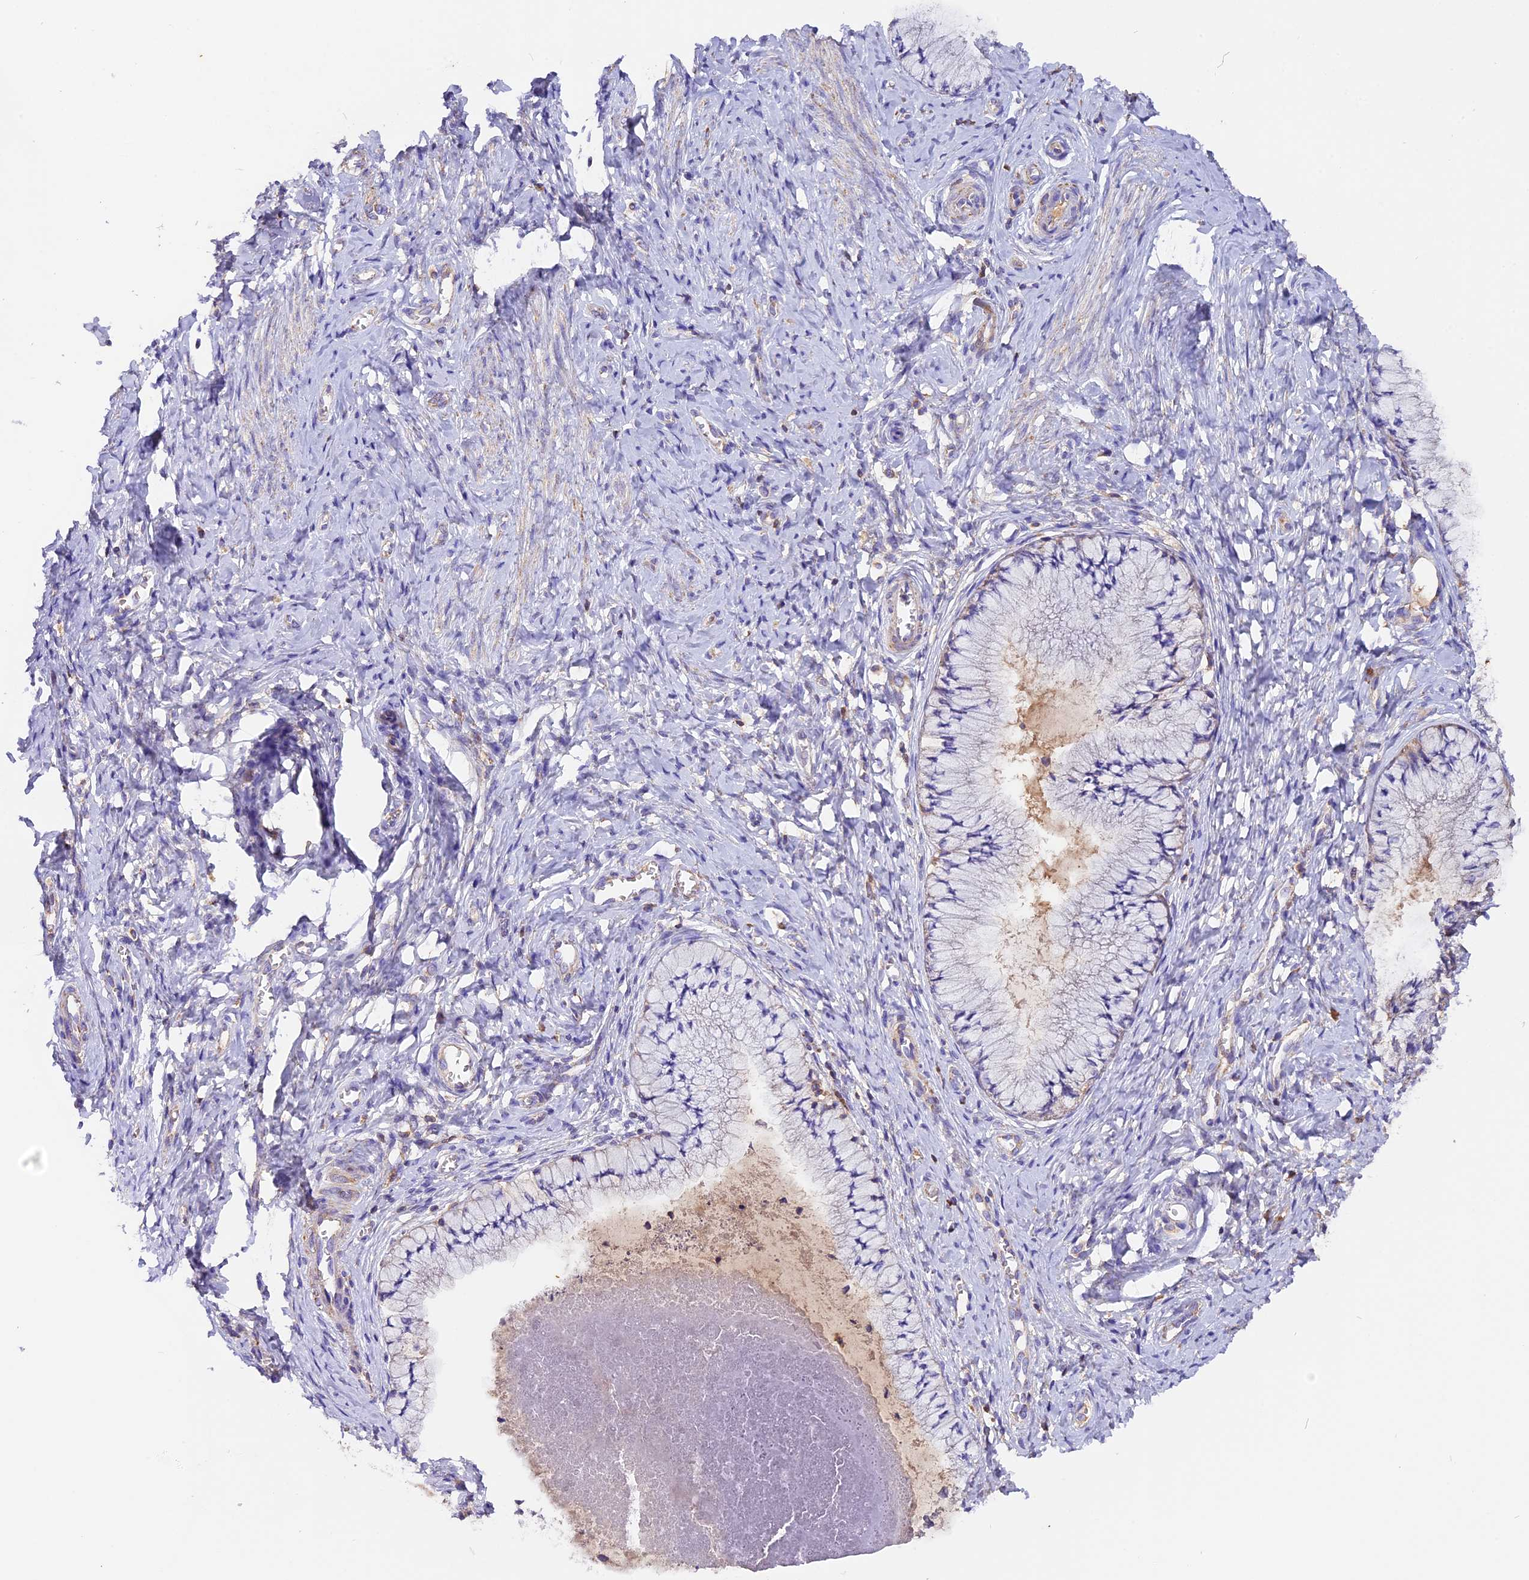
{"staining": {"intensity": "negative", "quantity": "none", "location": "none"}, "tissue": "cervix", "cell_type": "Glandular cells", "image_type": "normal", "snomed": [{"axis": "morphology", "description": "Normal tissue, NOS"}, {"axis": "topography", "description": "Cervix"}], "caption": "Protein analysis of normal cervix exhibits no significant positivity in glandular cells. Nuclei are stained in blue.", "gene": "SIX5", "patient": {"sex": "female", "age": 42}}